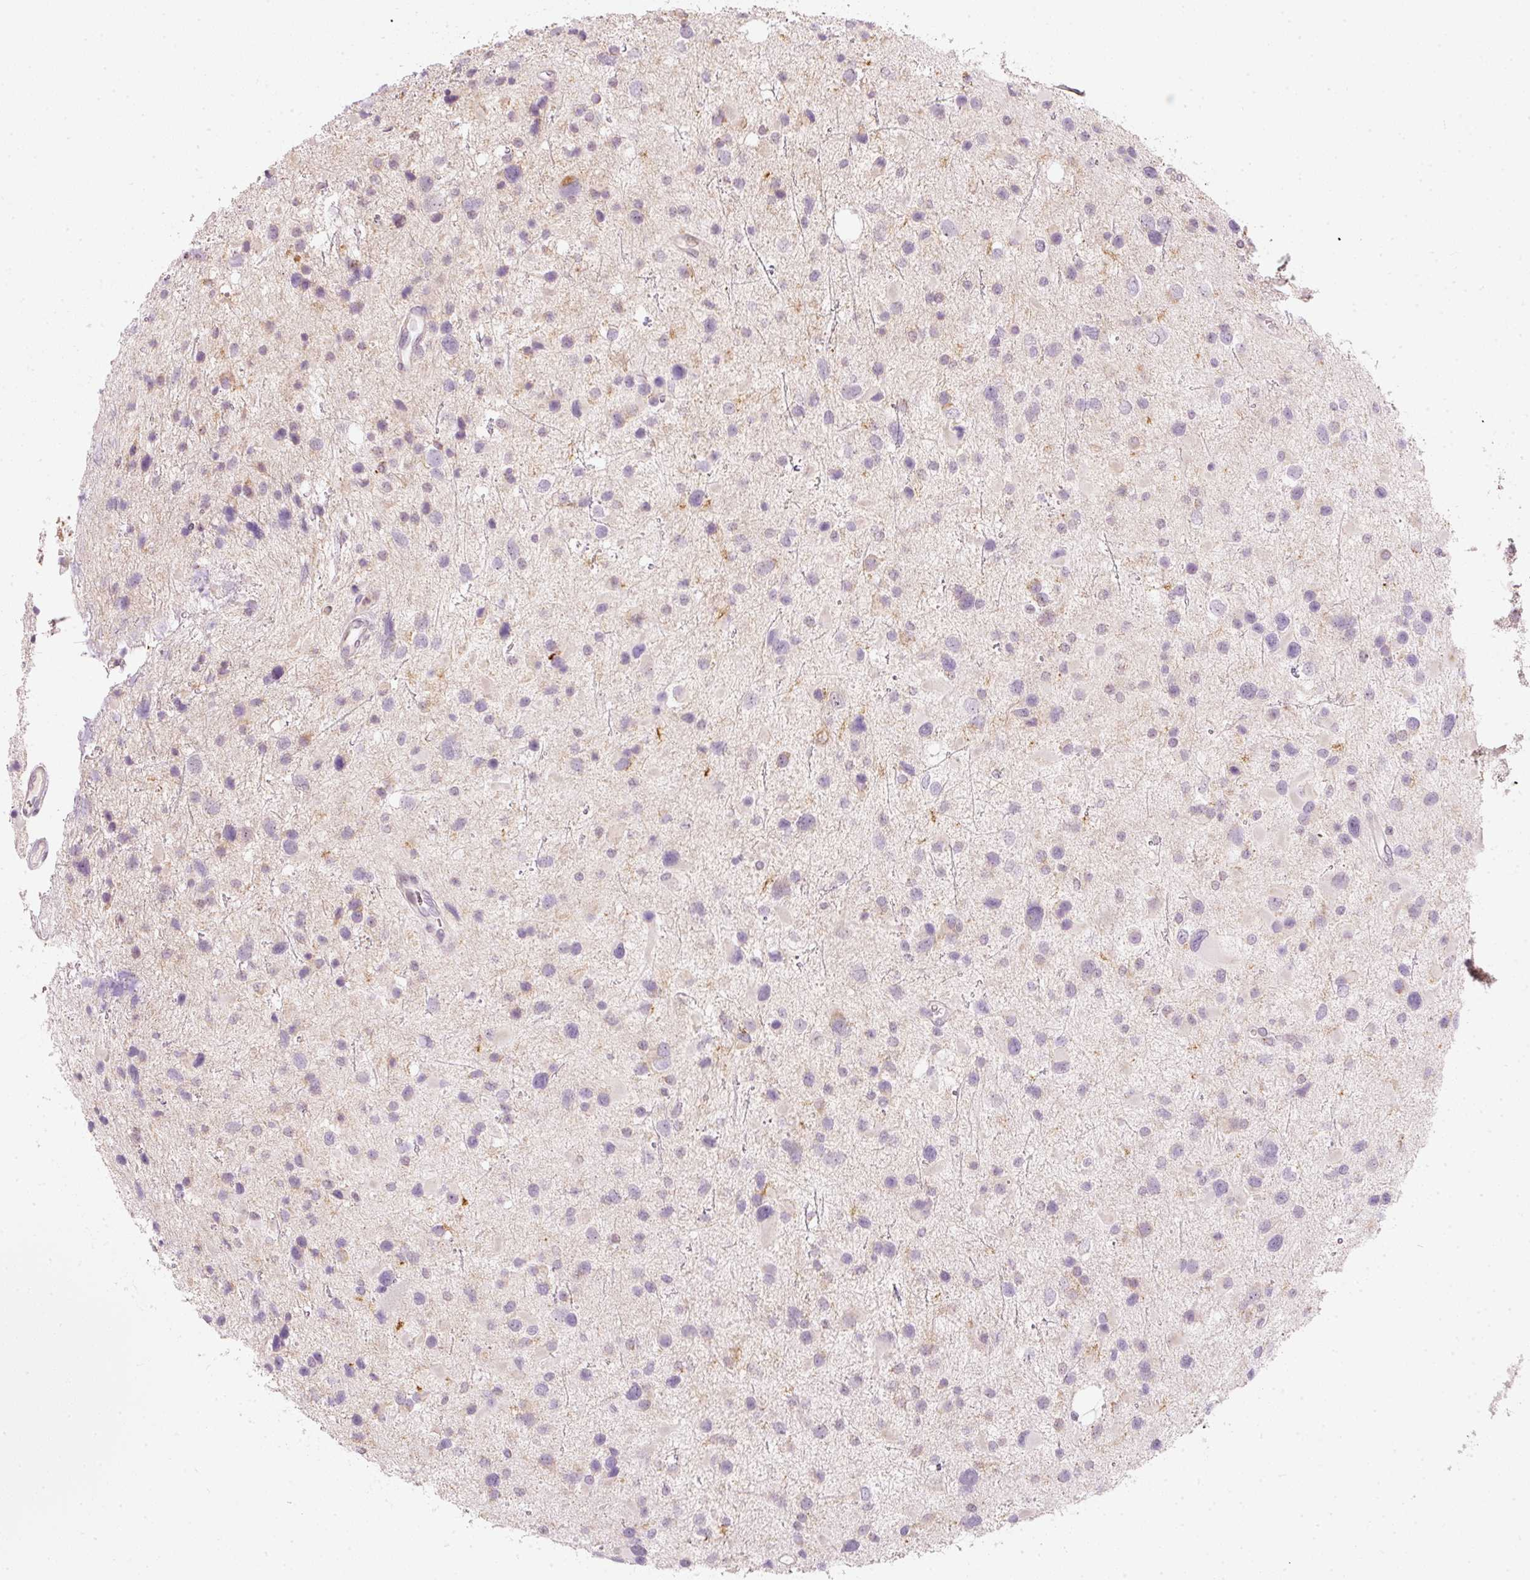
{"staining": {"intensity": "weak", "quantity": "<25%", "location": "cytoplasmic/membranous"}, "tissue": "glioma", "cell_type": "Tumor cells", "image_type": "cancer", "snomed": [{"axis": "morphology", "description": "Glioma, malignant, Low grade"}, {"axis": "topography", "description": "Brain"}], "caption": "Protein analysis of glioma demonstrates no significant staining in tumor cells.", "gene": "RNF39", "patient": {"sex": "female", "age": 32}}